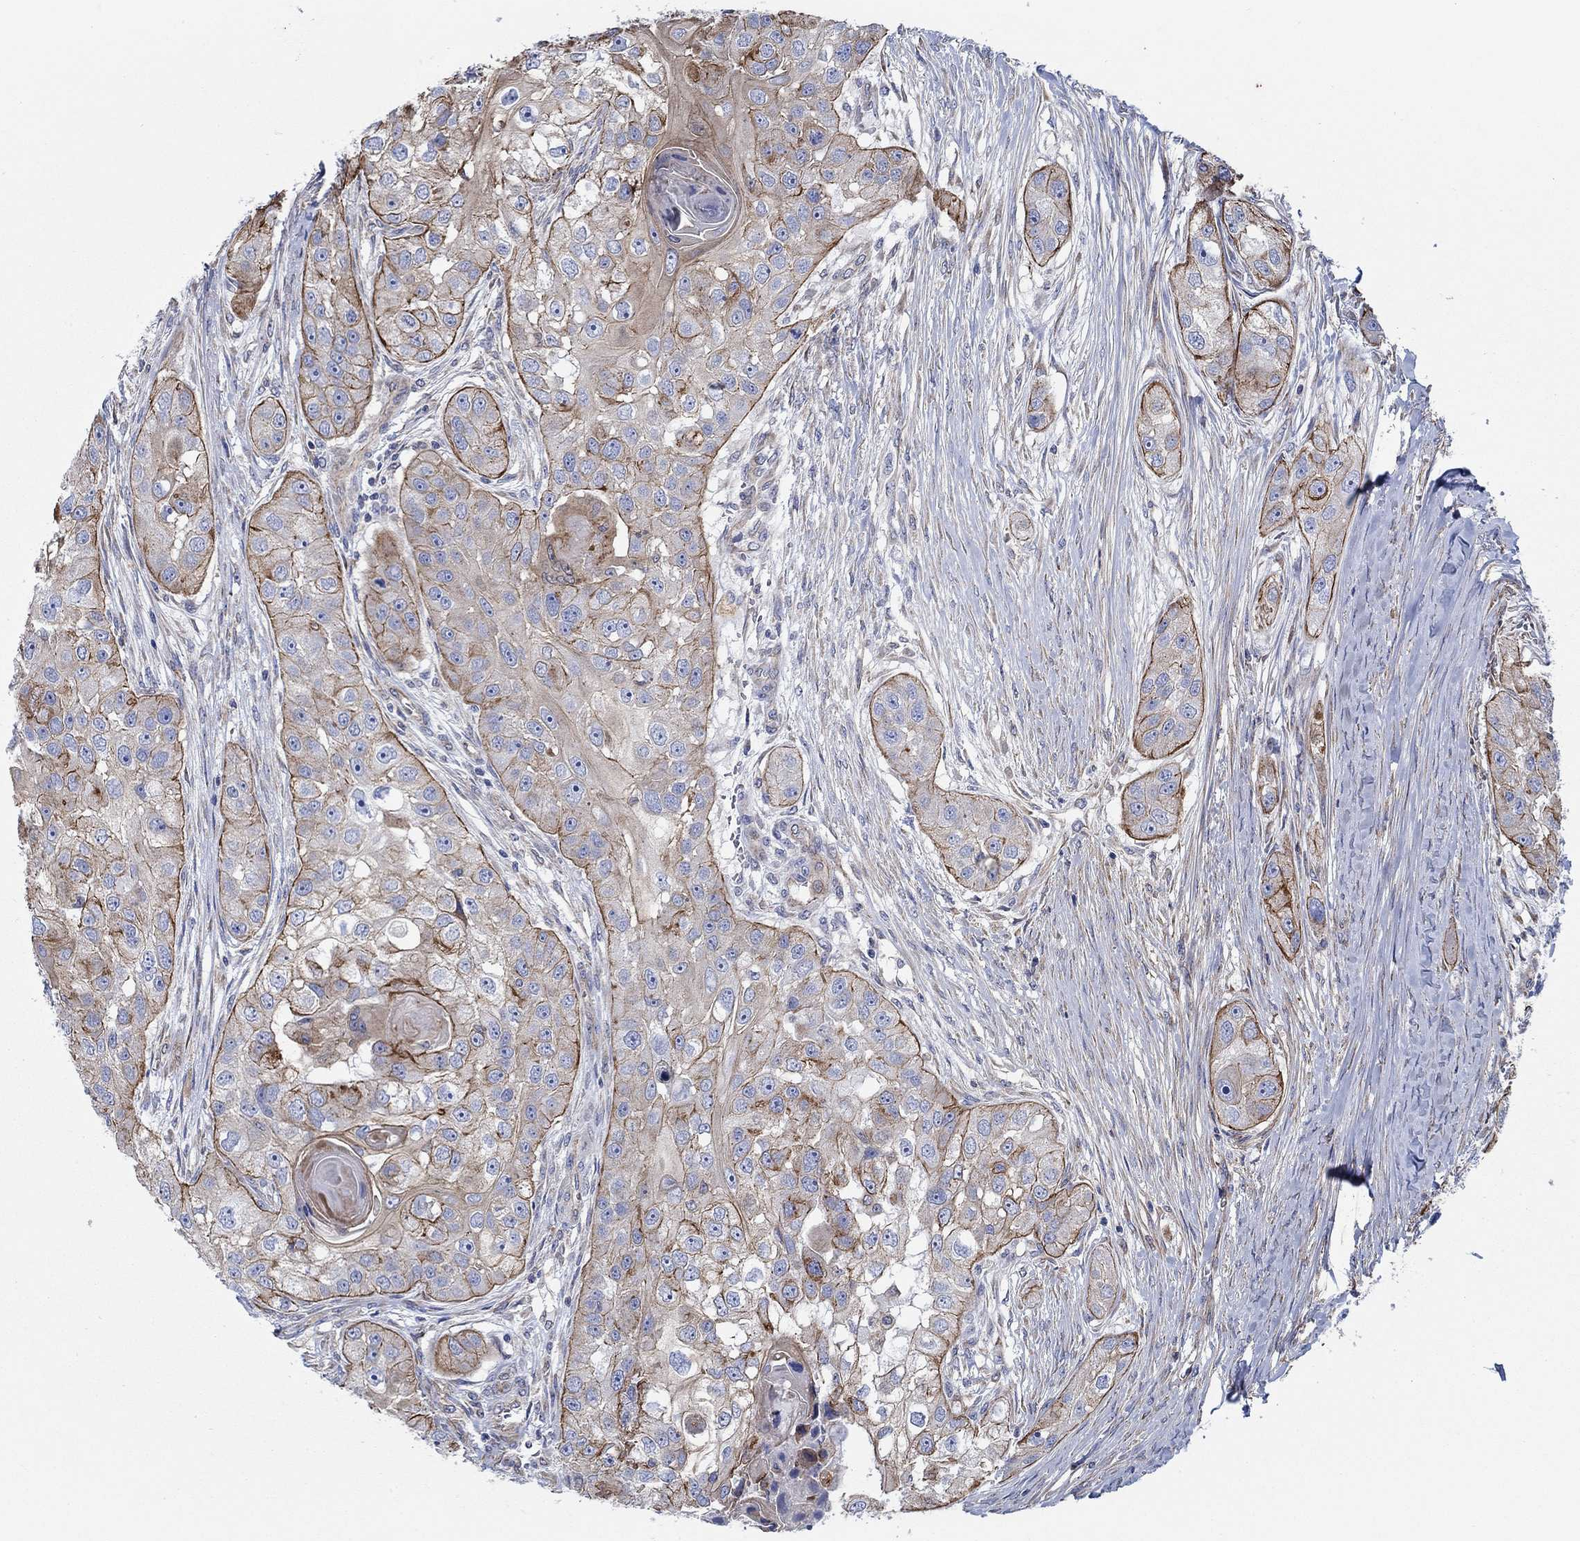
{"staining": {"intensity": "moderate", "quantity": "25%-75%", "location": "cytoplasmic/membranous"}, "tissue": "head and neck cancer", "cell_type": "Tumor cells", "image_type": "cancer", "snomed": [{"axis": "morphology", "description": "Normal tissue, NOS"}, {"axis": "morphology", "description": "Squamous cell carcinoma, NOS"}, {"axis": "topography", "description": "Skeletal muscle"}, {"axis": "topography", "description": "Head-Neck"}], "caption": "High-power microscopy captured an IHC photomicrograph of head and neck cancer (squamous cell carcinoma), revealing moderate cytoplasmic/membranous expression in about 25%-75% of tumor cells.", "gene": "FMN1", "patient": {"sex": "male", "age": 51}}